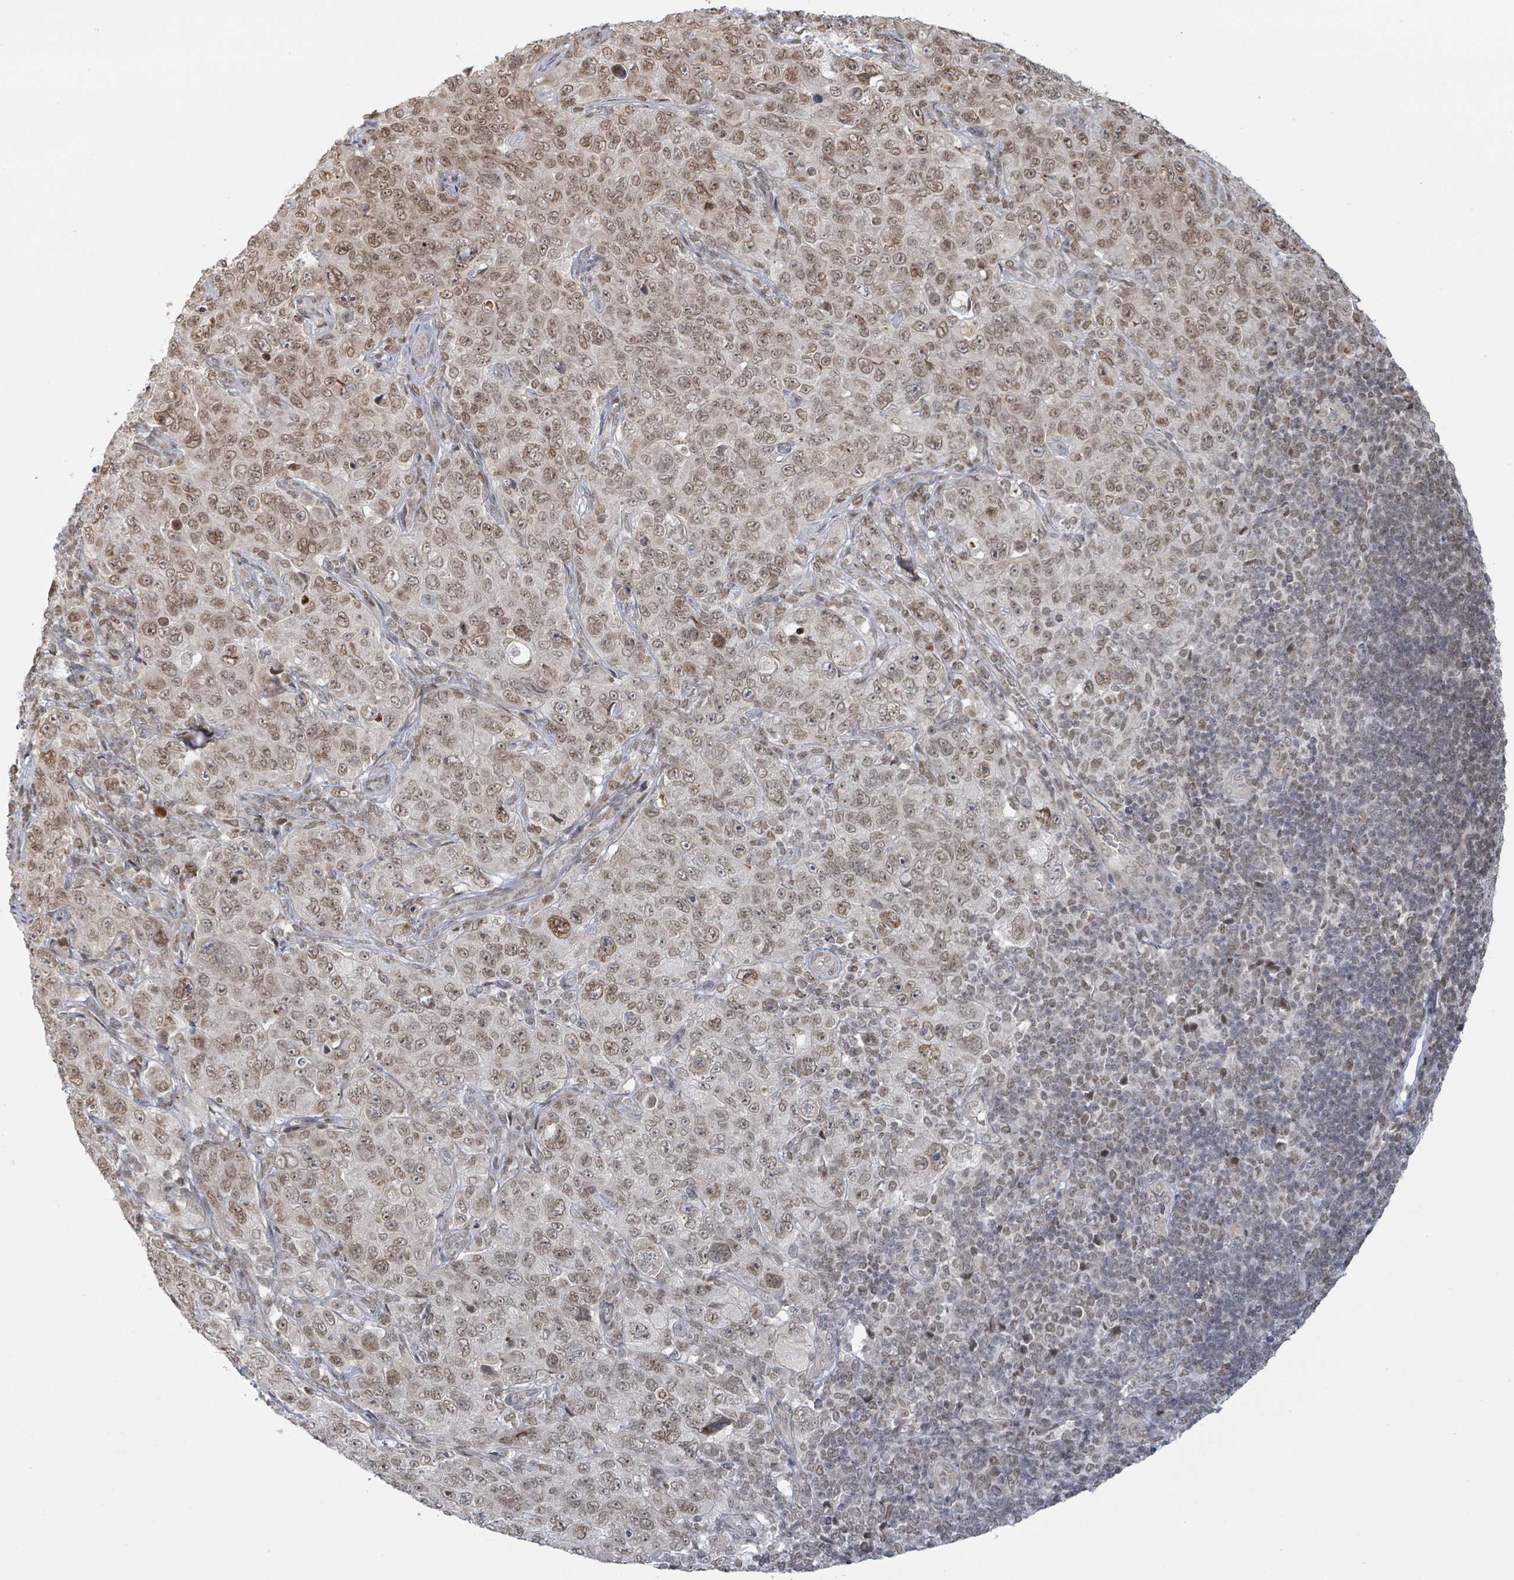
{"staining": {"intensity": "moderate", "quantity": ">75%", "location": "nuclear"}, "tissue": "pancreatic cancer", "cell_type": "Tumor cells", "image_type": "cancer", "snomed": [{"axis": "morphology", "description": "Adenocarcinoma, NOS"}, {"axis": "topography", "description": "Pancreas"}], "caption": "Moderate nuclear positivity for a protein is appreciated in about >75% of tumor cells of pancreatic cancer (adenocarcinoma) using IHC.", "gene": "SBF2", "patient": {"sex": "male", "age": 68}}